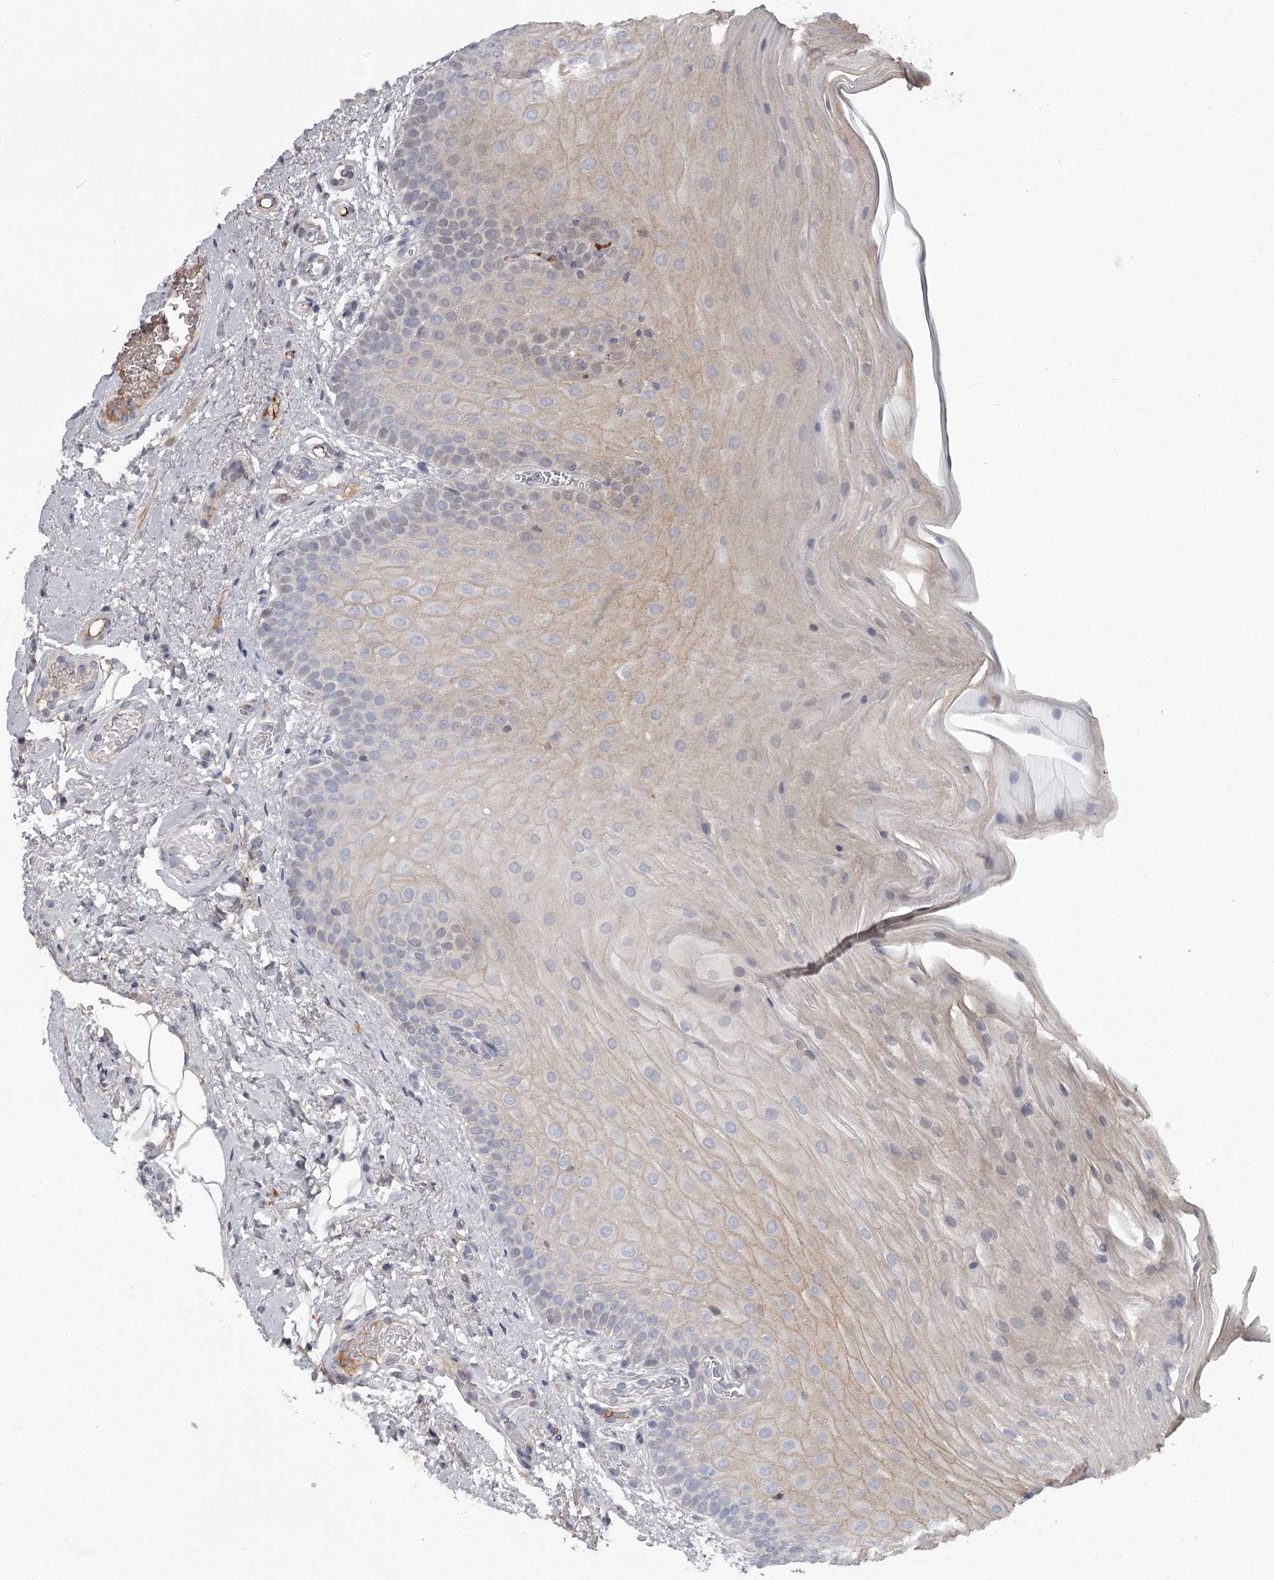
{"staining": {"intensity": "moderate", "quantity": "<25%", "location": "cytoplasmic/membranous"}, "tissue": "oral mucosa", "cell_type": "Squamous epithelial cells", "image_type": "normal", "snomed": [{"axis": "morphology", "description": "Normal tissue, NOS"}, {"axis": "topography", "description": "Oral tissue"}], "caption": "IHC of normal human oral mucosa reveals low levels of moderate cytoplasmic/membranous positivity in approximately <25% of squamous epithelial cells. (IHC, brightfield microscopy, high magnification).", "gene": "DHRS9", "patient": {"sex": "male", "age": 68}}